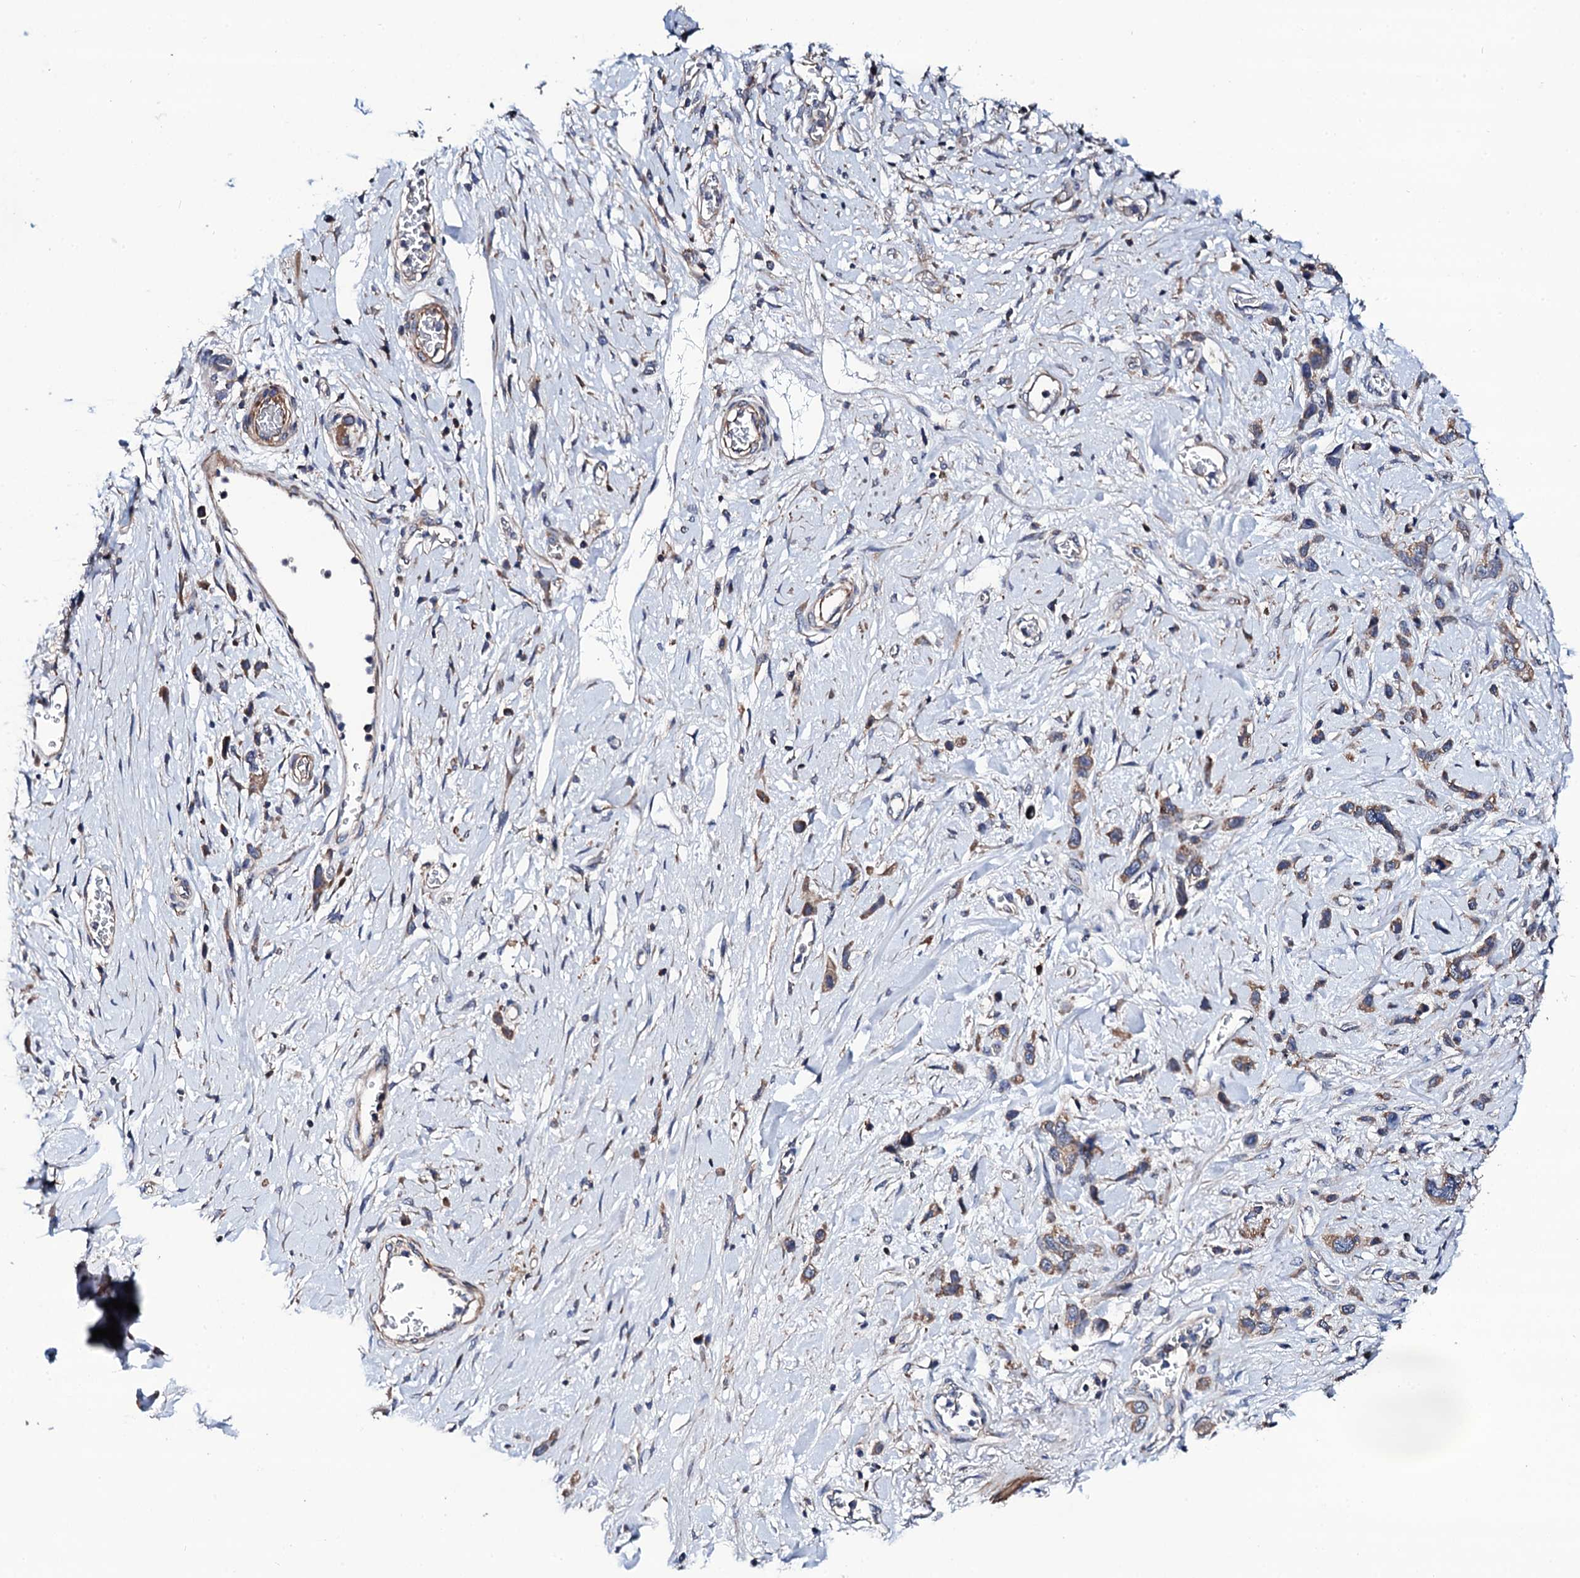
{"staining": {"intensity": "moderate", "quantity": ">75%", "location": "cytoplasmic/membranous"}, "tissue": "stomach cancer", "cell_type": "Tumor cells", "image_type": "cancer", "snomed": [{"axis": "morphology", "description": "Adenocarcinoma, NOS"}, {"axis": "morphology", "description": "Adenocarcinoma, High grade"}, {"axis": "topography", "description": "Stomach, upper"}, {"axis": "topography", "description": "Stomach, lower"}], "caption": "Human stomach cancer (high-grade adenocarcinoma) stained with a protein marker demonstrates moderate staining in tumor cells.", "gene": "COG4", "patient": {"sex": "female", "age": 65}}